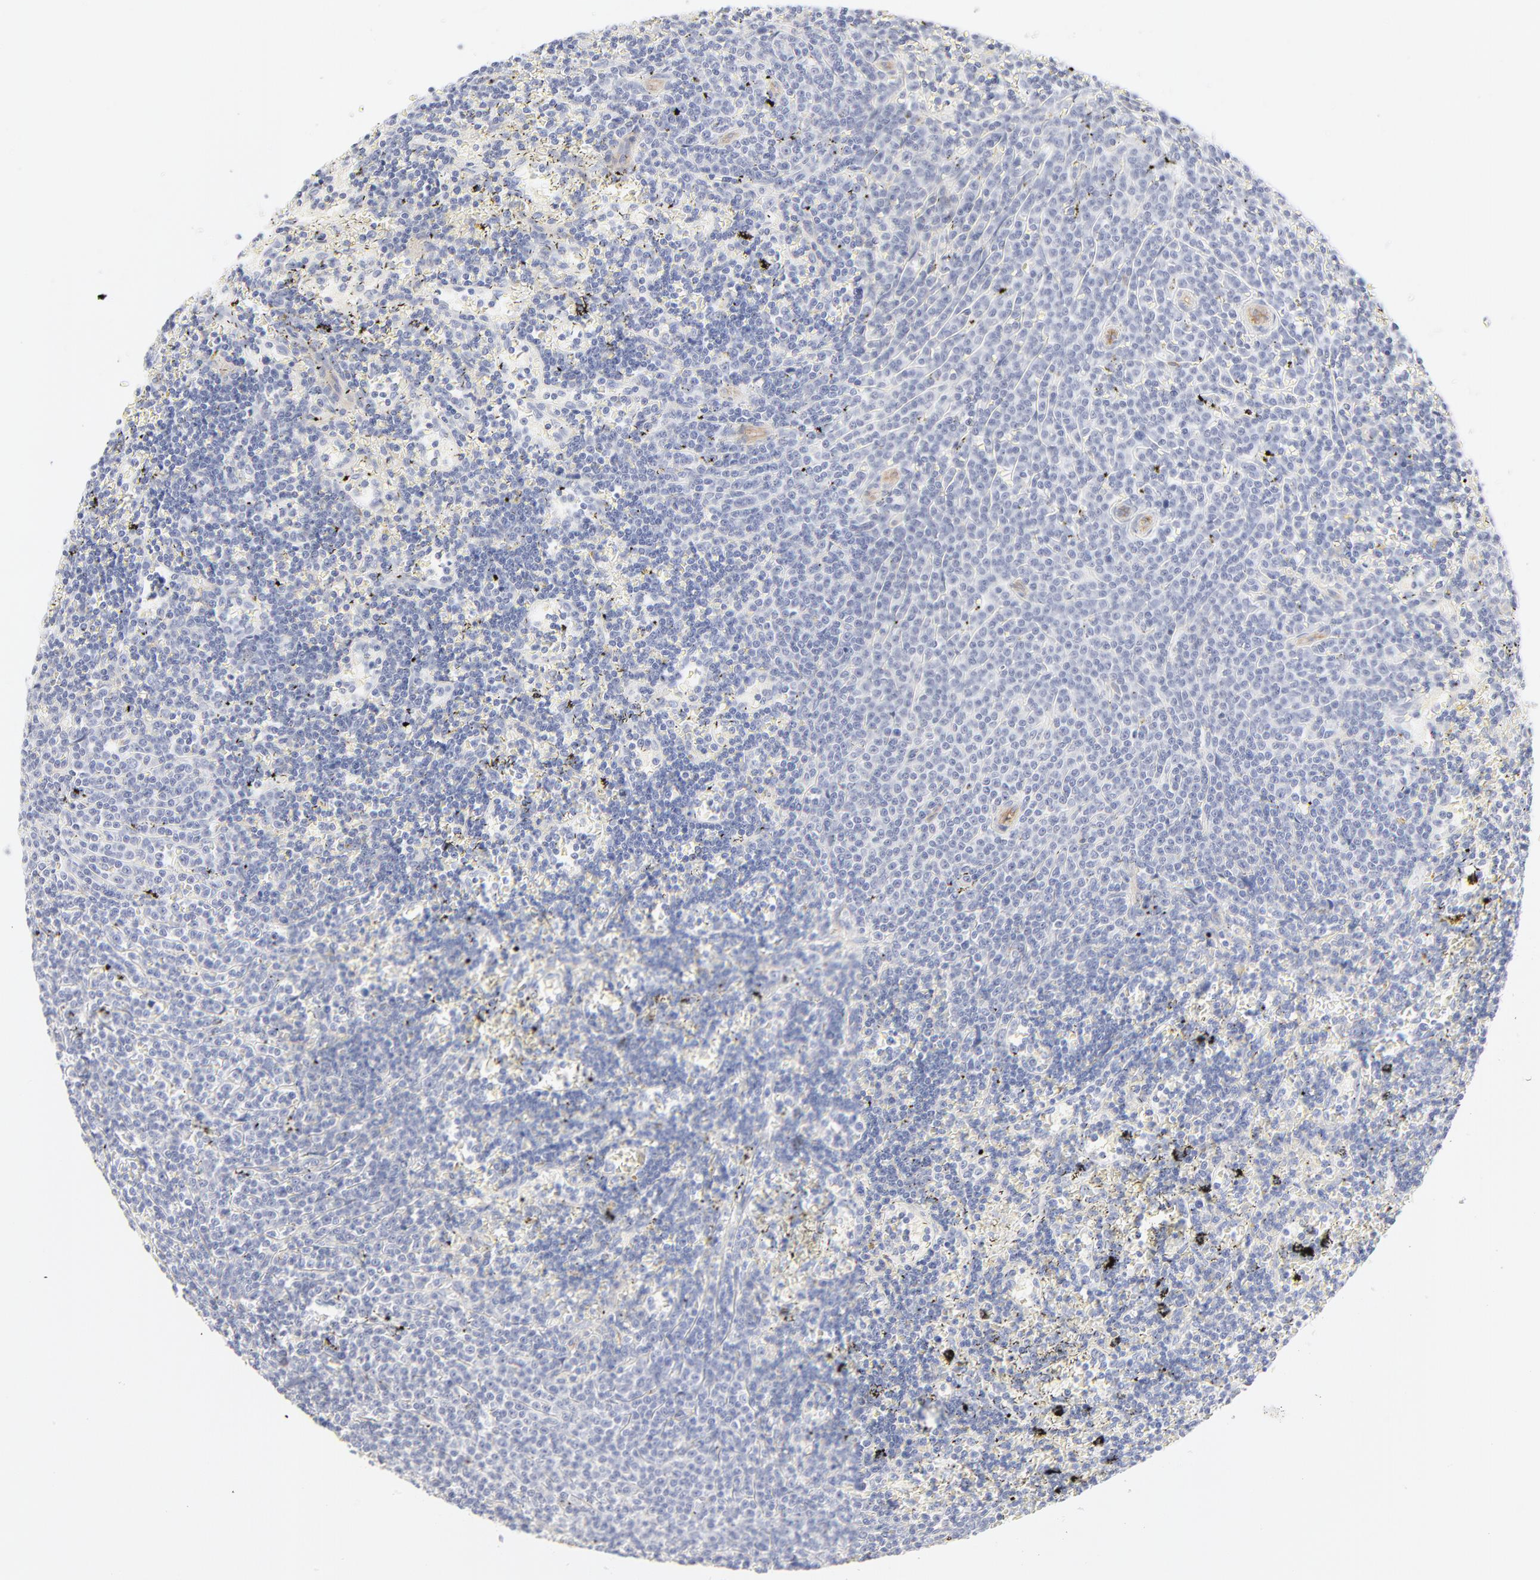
{"staining": {"intensity": "negative", "quantity": "none", "location": "none"}, "tissue": "lymphoma", "cell_type": "Tumor cells", "image_type": "cancer", "snomed": [{"axis": "morphology", "description": "Malignant lymphoma, non-Hodgkin's type, Low grade"}, {"axis": "topography", "description": "Spleen"}], "caption": "Immunohistochemistry (IHC) photomicrograph of neoplastic tissue: human low-grade malignant lymphoma, non-Hodgkin's type stained with DAB demonstrates no significant protein positivity in tumor cells.", "gene": "ITGA5", "patient": {"sex": "male", "age": 60}}